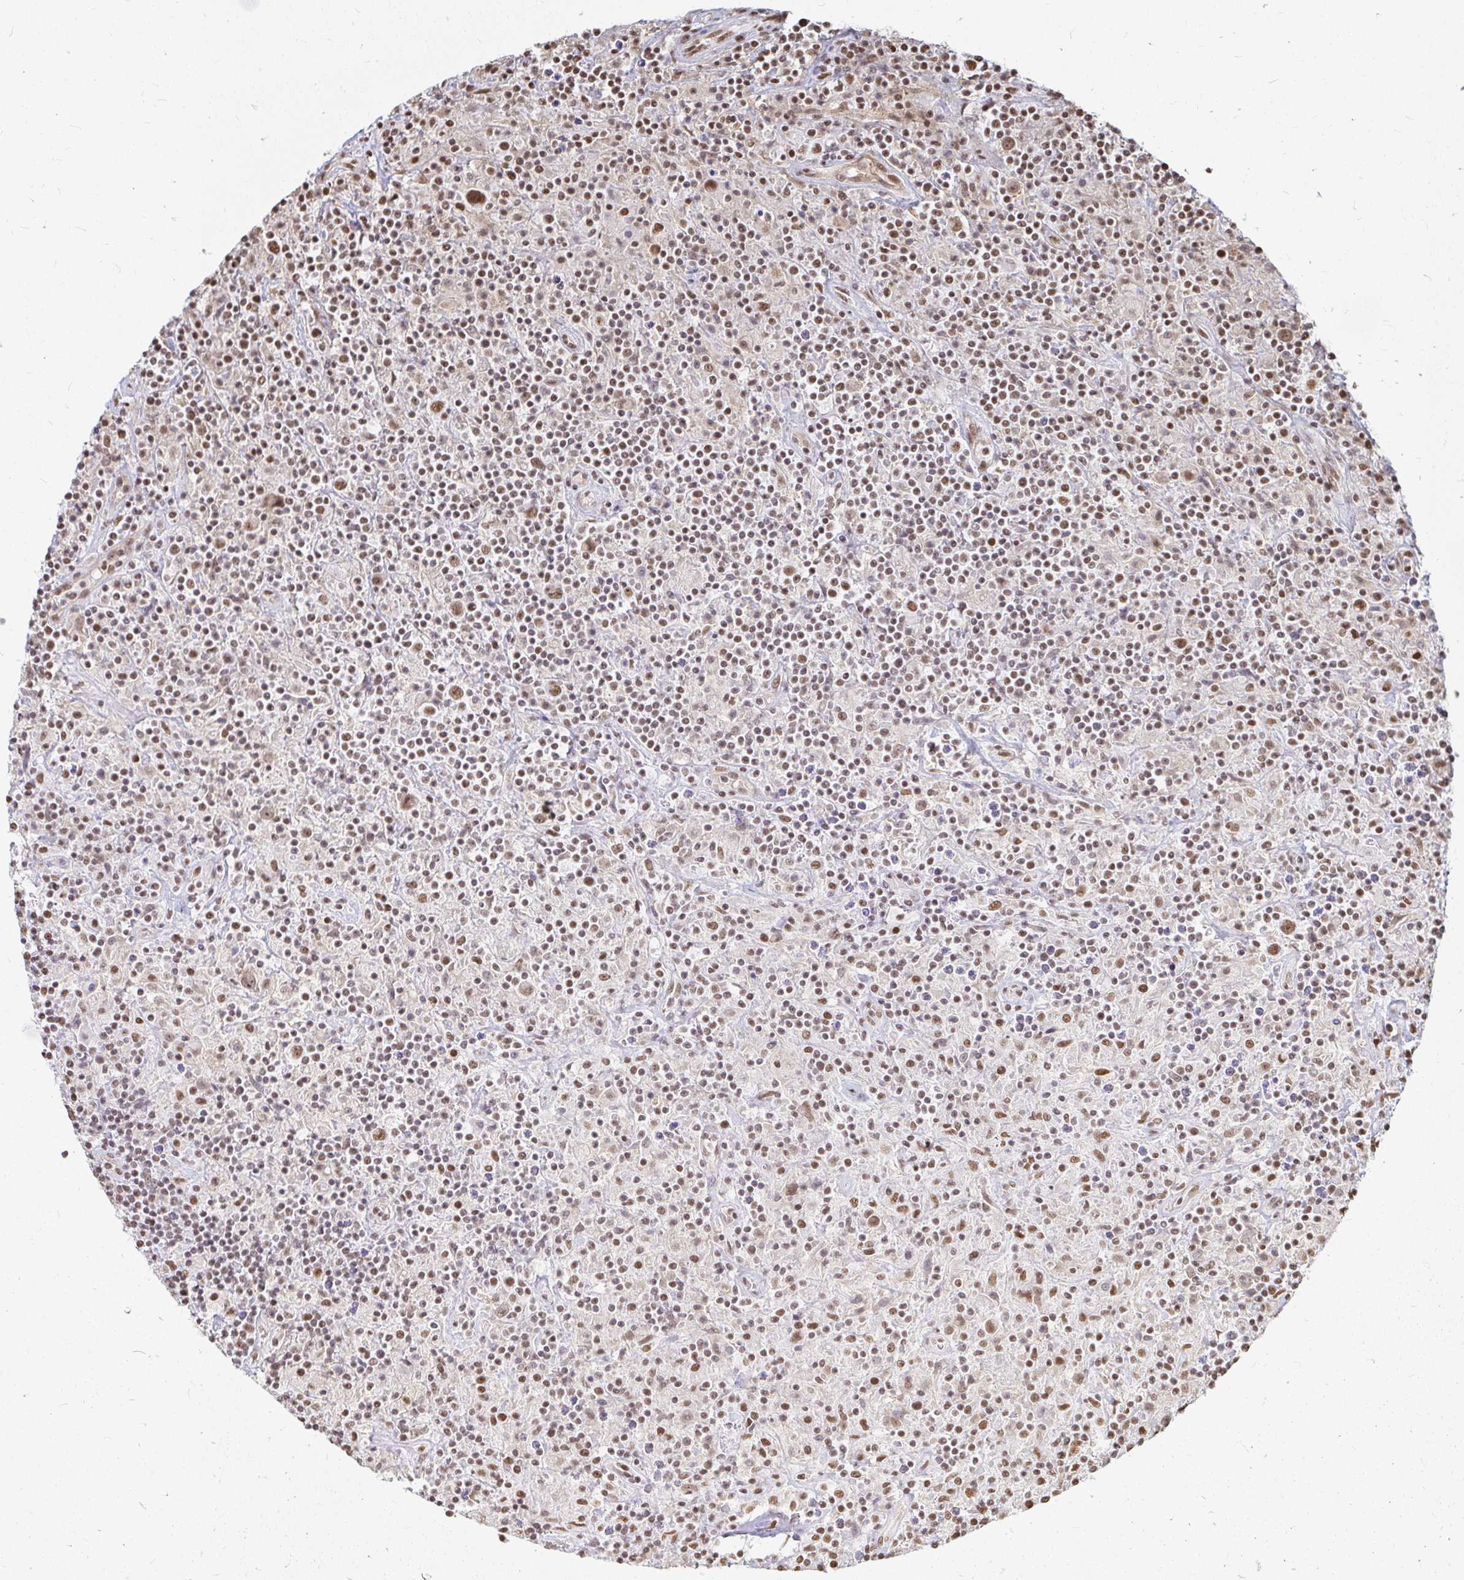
{"staining": {"intensity": "moderate", "quantity": "25%-75%", "location": "nuclear"}, "tissue": "lymphoma", "cell_type": "Tumor cells", "image_type": "cancer", "snomed": [{"axis": "morphology", "description": "Hodgkin's disease, NOS"}, {"axis": "topography", "description": "Lymph node"}], "caption": "Protein expression analysis of lymphoma shows moderate nuclear staining in approximately 25%-75% of tumor cells. The protein is shown in brown color, while the nuclei are stained blue.", "gene": "HNRNPU", "patient": {"sex": "male", "age": 70}}